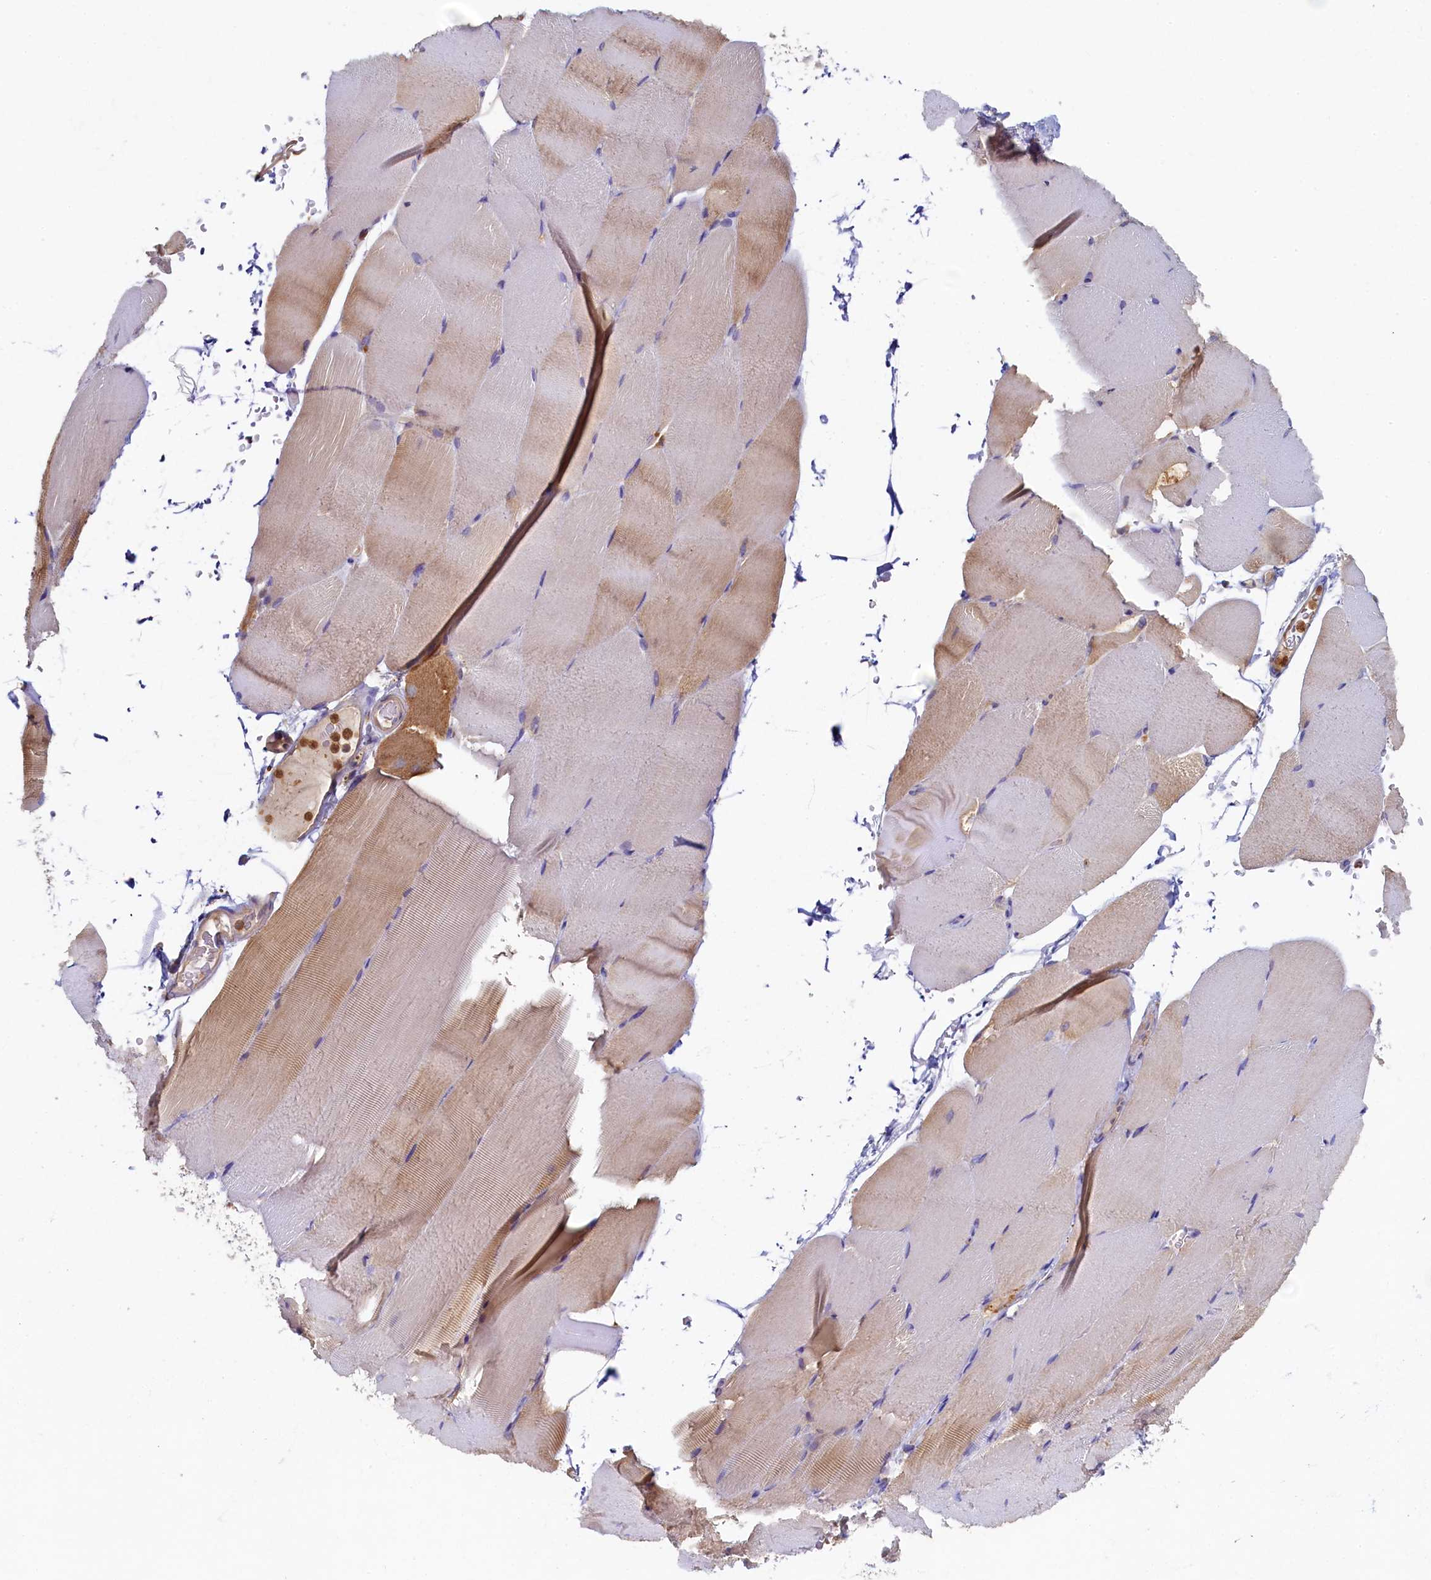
{"staining": {"intensity": "moderate", "quantity": "<25%", "location": "cytoplasmic/membranous"}, "tissue": "skeletal muscle", "cell_type": "Myocytes", "image_type": "normal", "snomed": [{"axis": "morphology", "description": "Normal tissue, NOS"}, {"axis": "topography", "description": "Skeletal muscle"}, {"axis": "topography", "description": "Parathyroid gland"}], "caption": "Immunohistochemistry (IHC) of benign human skeletal muscle demonstrates low levels of moderate cytoplasmic/membranous staining in about <25% of myocytes. (Brightfield microscopy of DAB IHC at high magnification).", "gene": "TIMM8B", "patient": {"sex": "female", "age": 37}}